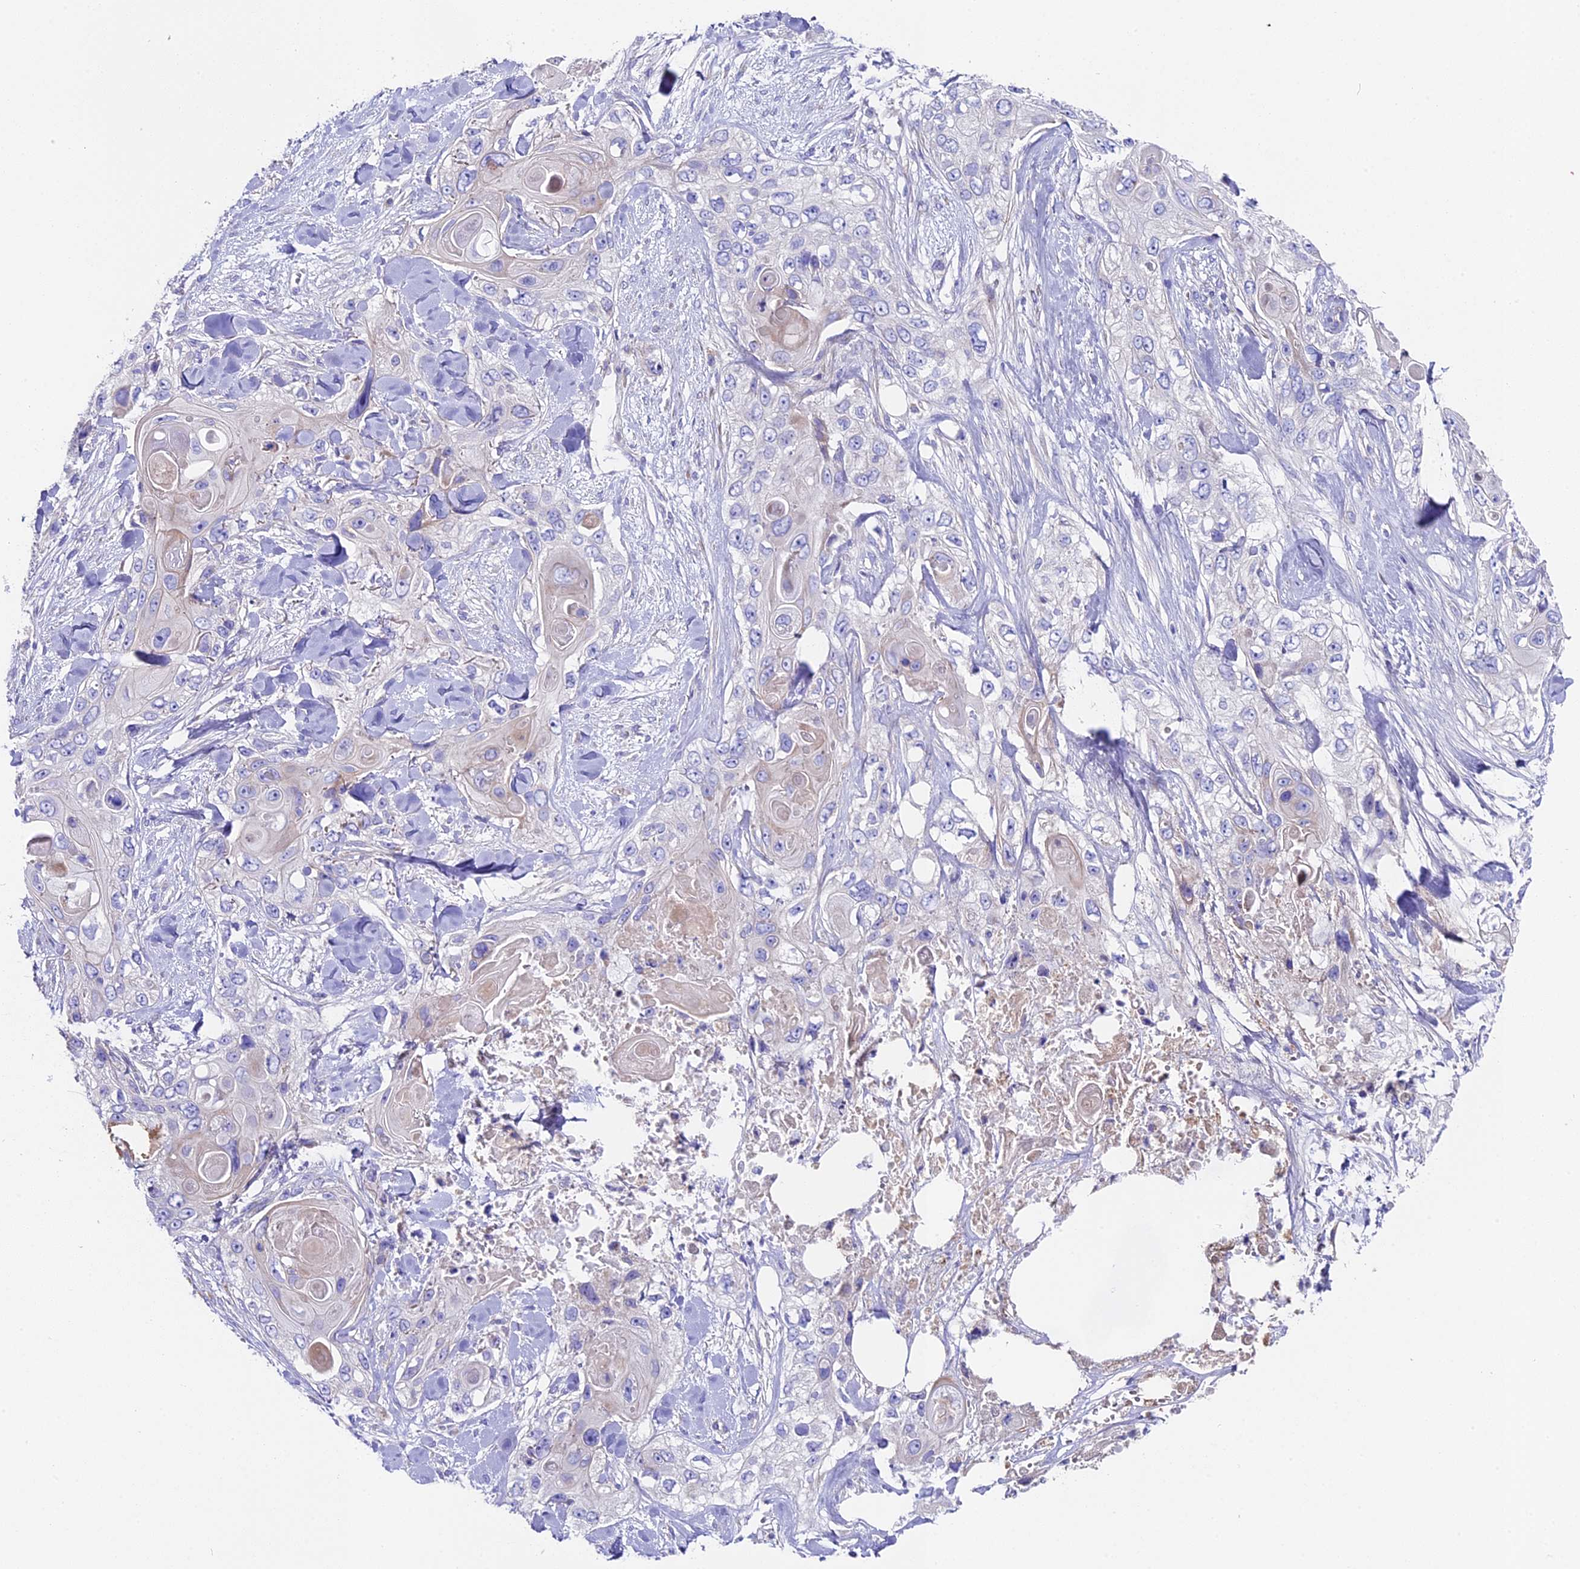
{"staining": {"intensity": "negative", "quantity": "none", "location": "none"}, "tissue": "skin cancer", "cell_type": "Tumor cells", "image_type": "cancer", "snomed": [{"axis": "morphology", "description": "Normal tissue, NOS"}, {"axis": "morphology", "description": "Squamous cell carcinoma, NOS"}, {"axis": "topography", "description": "Skin"}], "caption": "A high-resolution photomicrograph shows immunohistochemistry (IHC) staining of skin cancer, which shows no significant positivity in tumor cells.", "gene": "PIGU", "patient": {"sex": "male", "age": 72}}